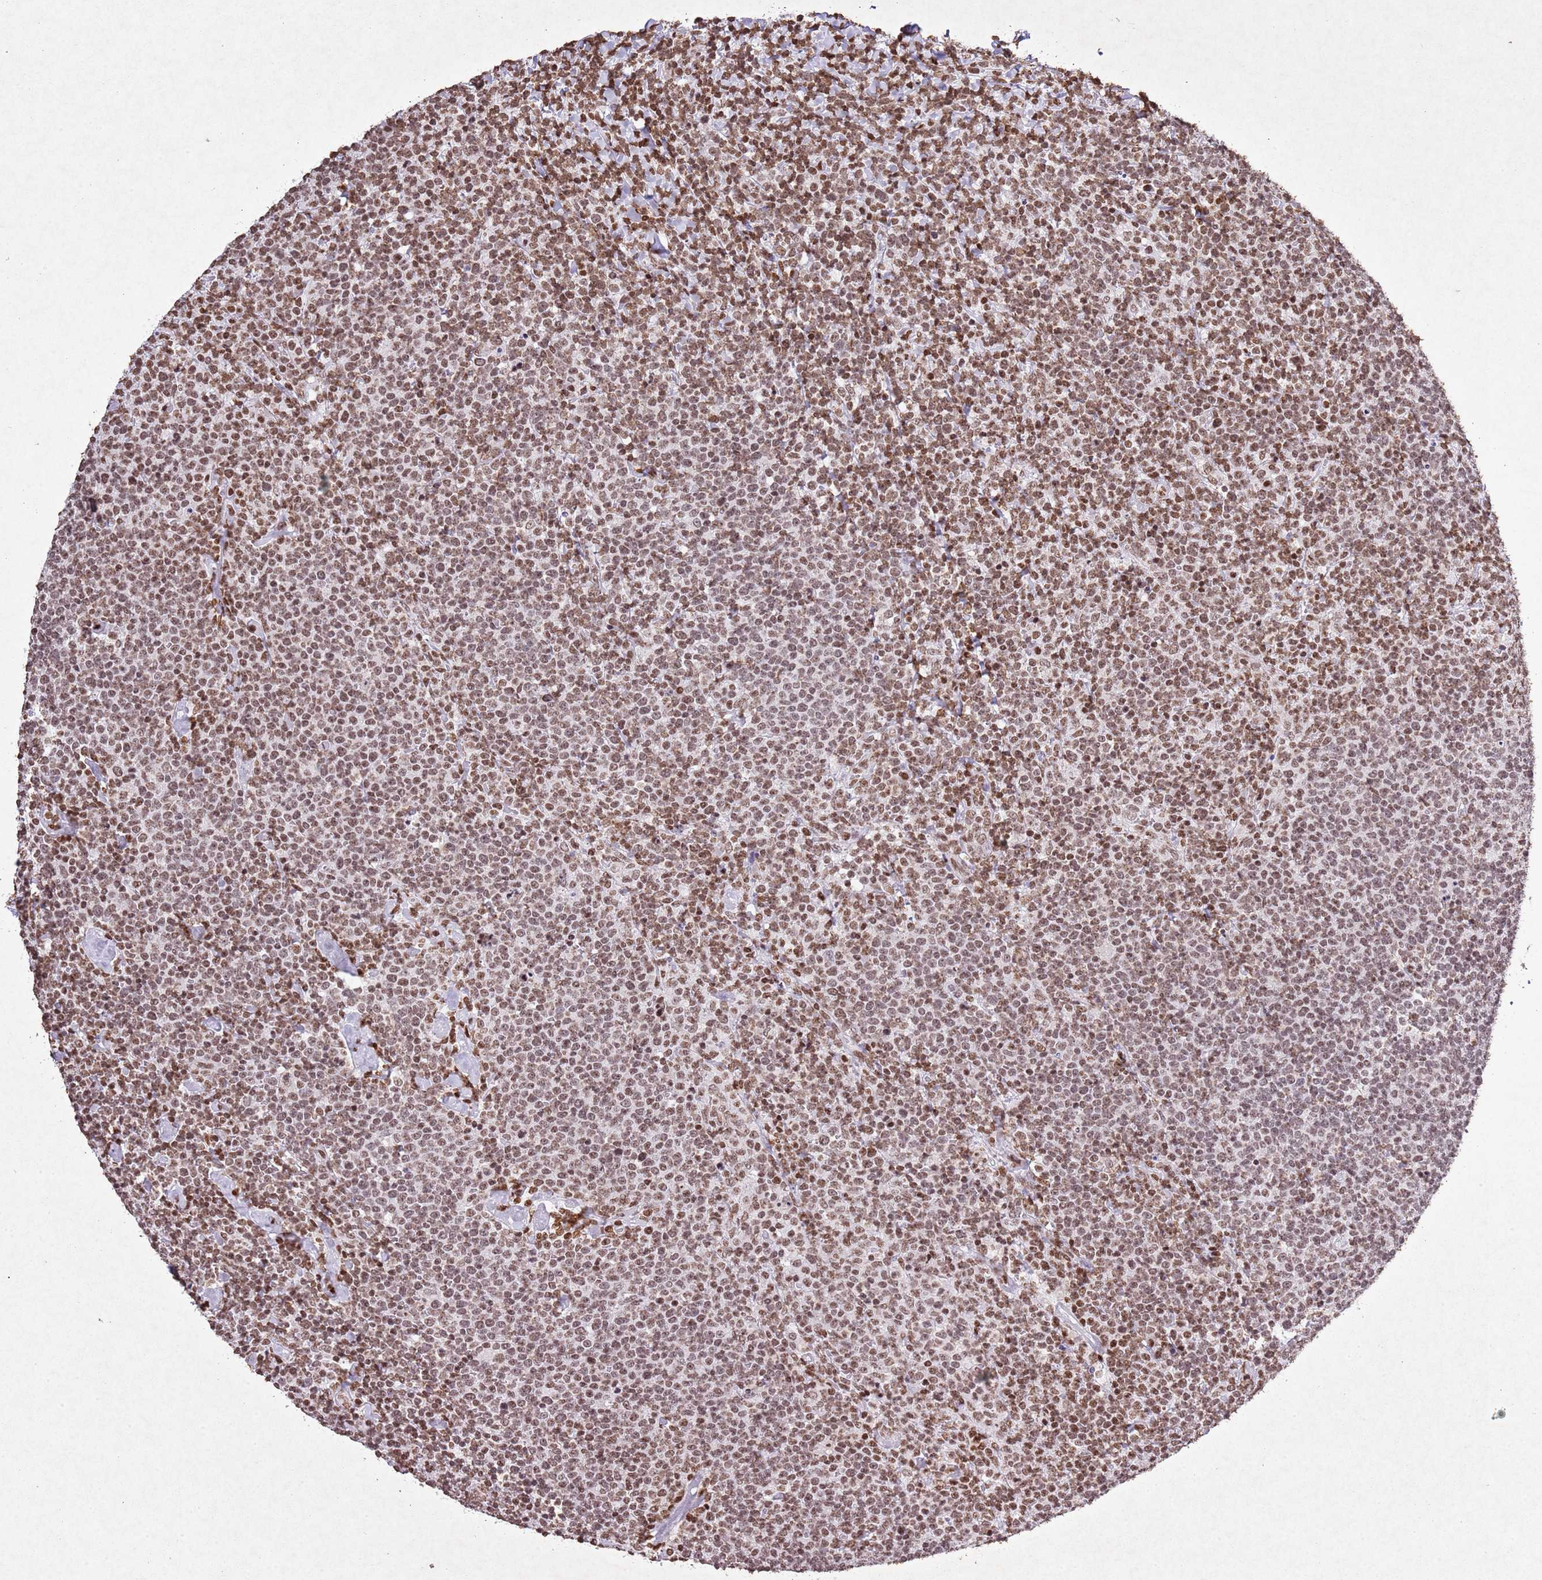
{"staining": {"intensity": "moderate", "quantity": ">75%", "location": "nuclear"}, "tissue": "lymphoma", "cell_type": "Tumor cells", "image_type": "cancer", "snomed": [{"axis": "morphology", "description": "Malignant lymphoma, non-Hodgkin's type, High grade"}, {"axis": "topography", "description": "Lymph node"}], "caption": "High-grade malignant lymphoma, non-Hodgkin's type tissue shows moderate nuclear positivity in approximately >75% of tumor cells, visualized by immunohistochemistry. (Stains: DAB (3,3'-diaminobenzidine) in brown, nuclei in blue, Microscopy: brightfield microscopy at high magnification).", "gene": "BMAL1", "patient": {"sex": "male", "age": 61}}